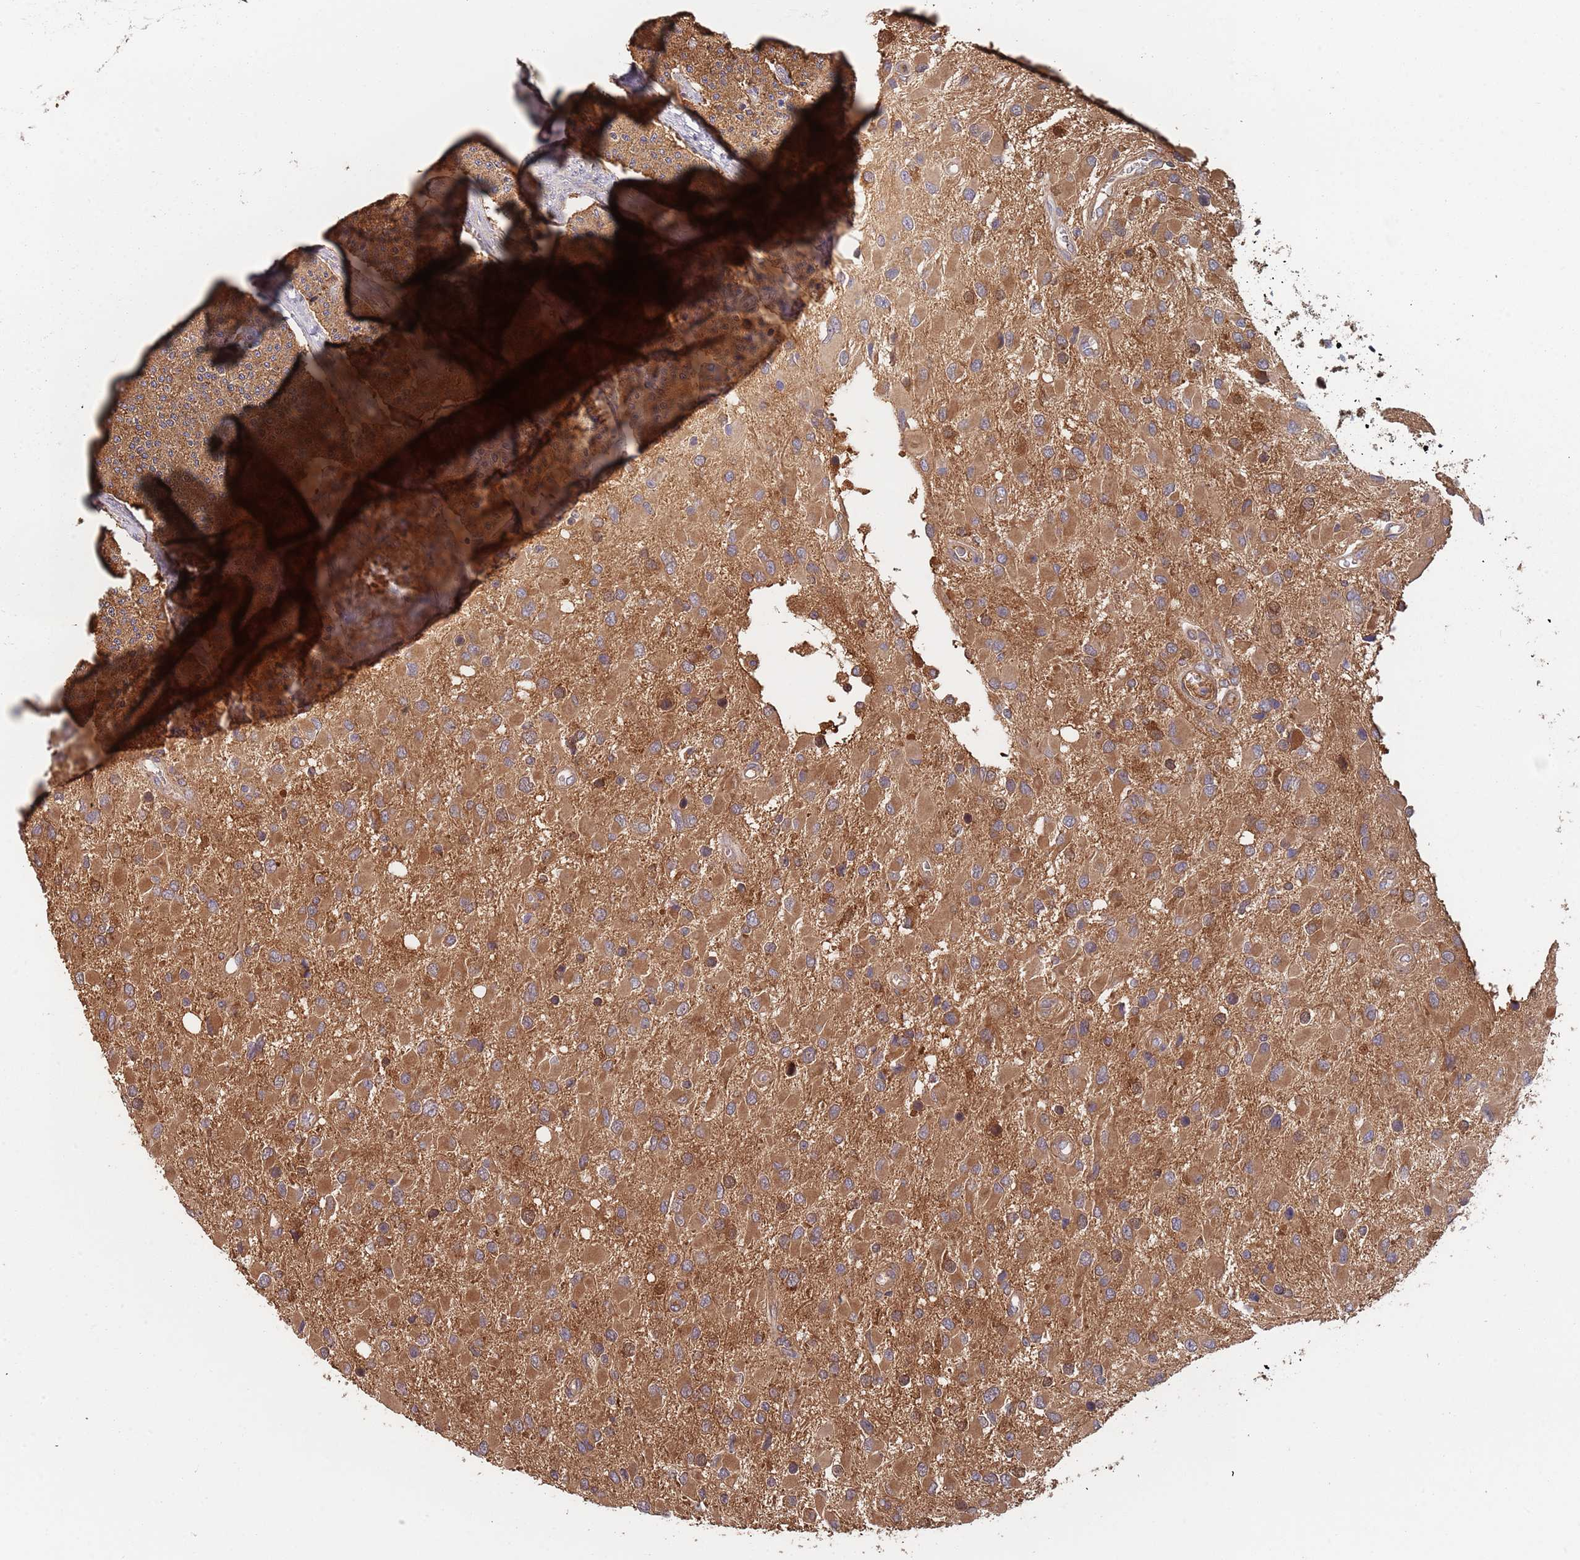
{"staining": {"intensity": "moderate", "quantity": ">75%", "location": "cytoplasmic/membranous"}, "tissue": "glioma", "cell_type": "Tumor cells", "image_type": "cancer", "snomed": [{"axis": "morphology", "description": "Glioma, malignant, High grade"}, {"axis": "topography", "description": "Brain"}], "caption": "Moderate cytoplasmic/membranous expression is present in about >75% of tumor cells in glioma.", "gene": "GDI2", "patient": {"sex": "male", "age": 53}}